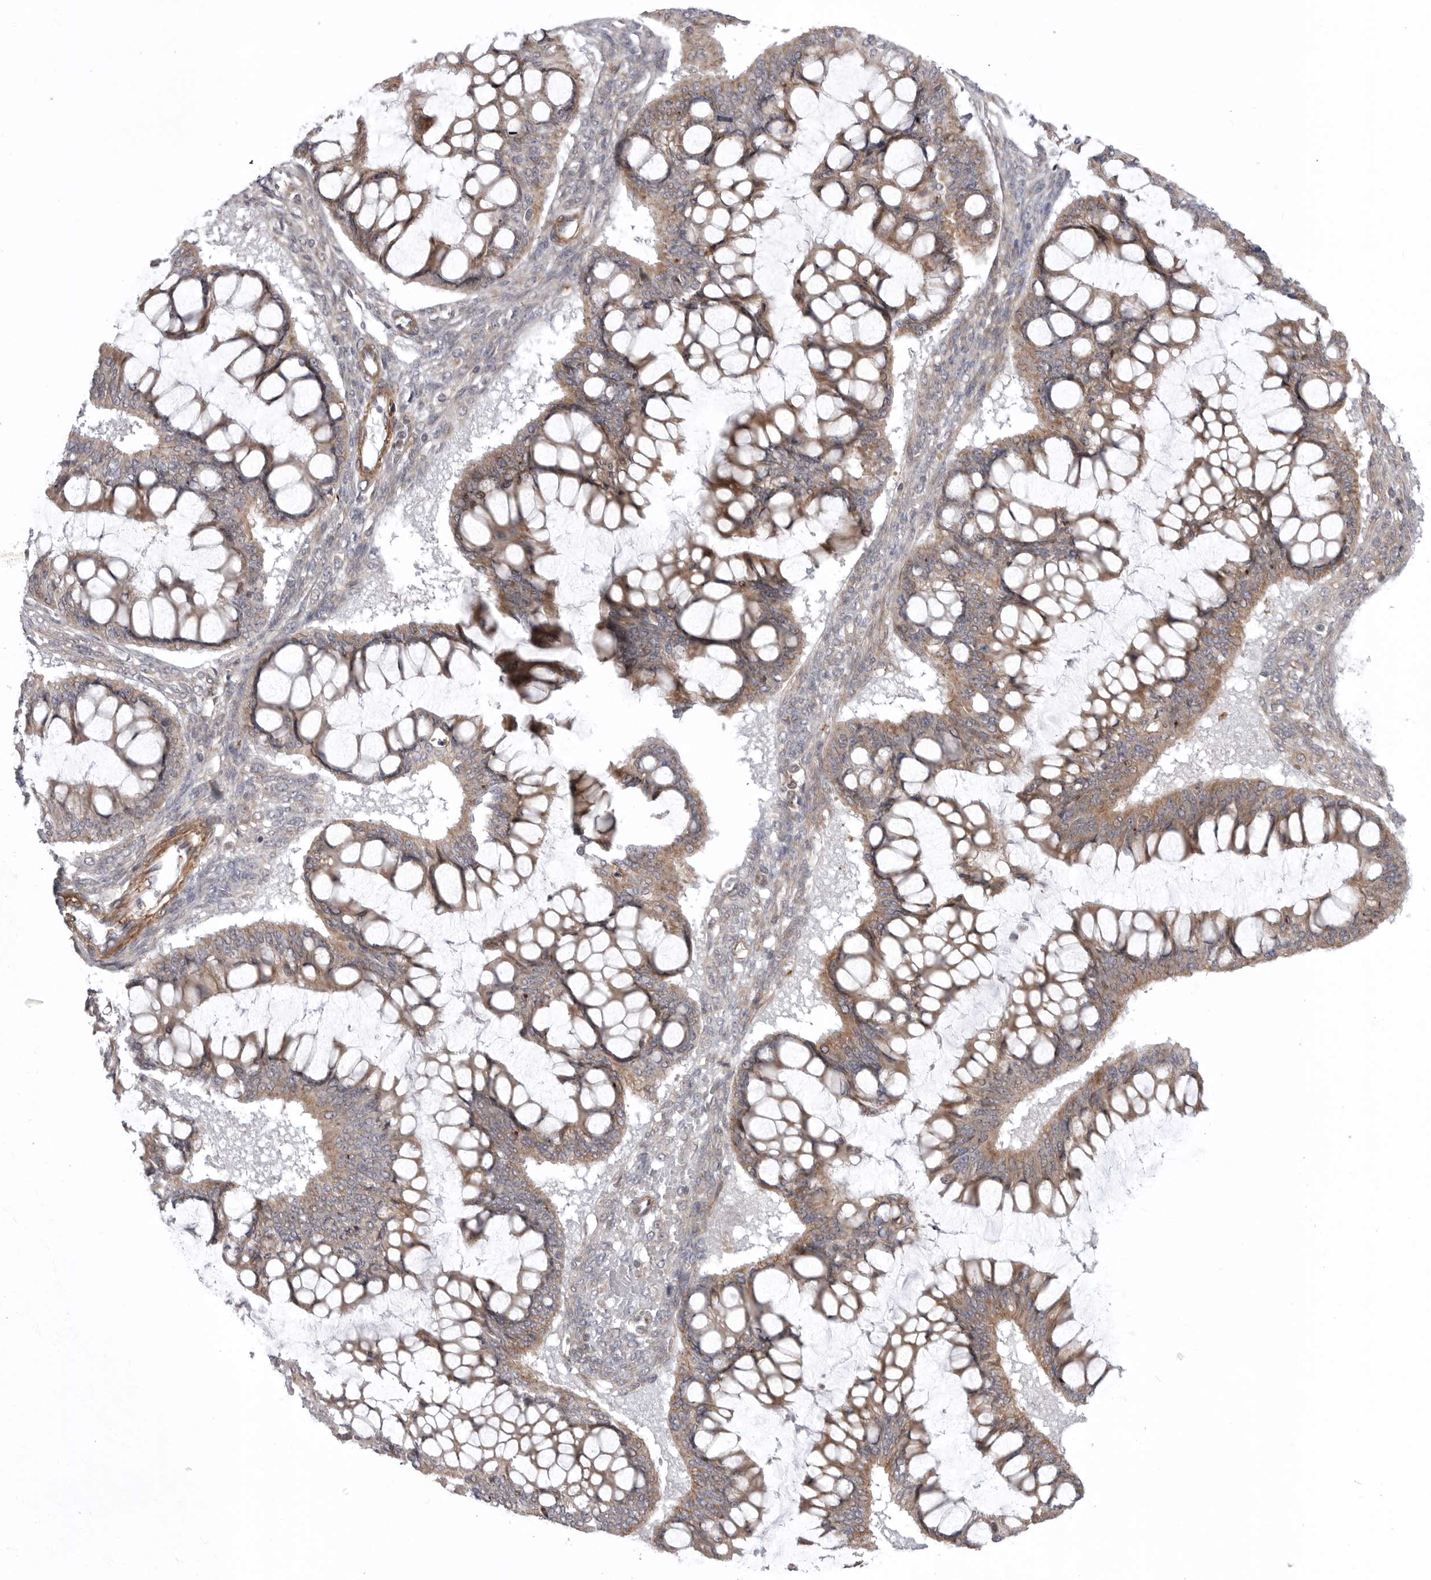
{"staining": {"intensity": "moderate", "quantity": ">75%", "location": "cytoplasmic/membranous"}, "tissue": "ovarian cancer", "cell_type": "Tumor cells", "image_type": "cancer", "snomed": [{"axis": "morphology", "description": "Cystadenocarcinoma, mucinous, NOS"}, {"axis": "topography", "description": "Ovary"}], "caption": "Immunohistochemical staining of human ovarian cancer (mucinous cystadenocarcinoma) shows moderate cytoplasmic/membranous protein positivity in approximately >75% of tumor cells. The staining was performed using DAB (3,3'-diaminobenzidine) to visualize the protein expression in brown, while the nuclei were stained in blue with hematoxylin (Magnification: 20x).", "gene": "SCP2", "patient": {"sex": "female", "age": 73}}